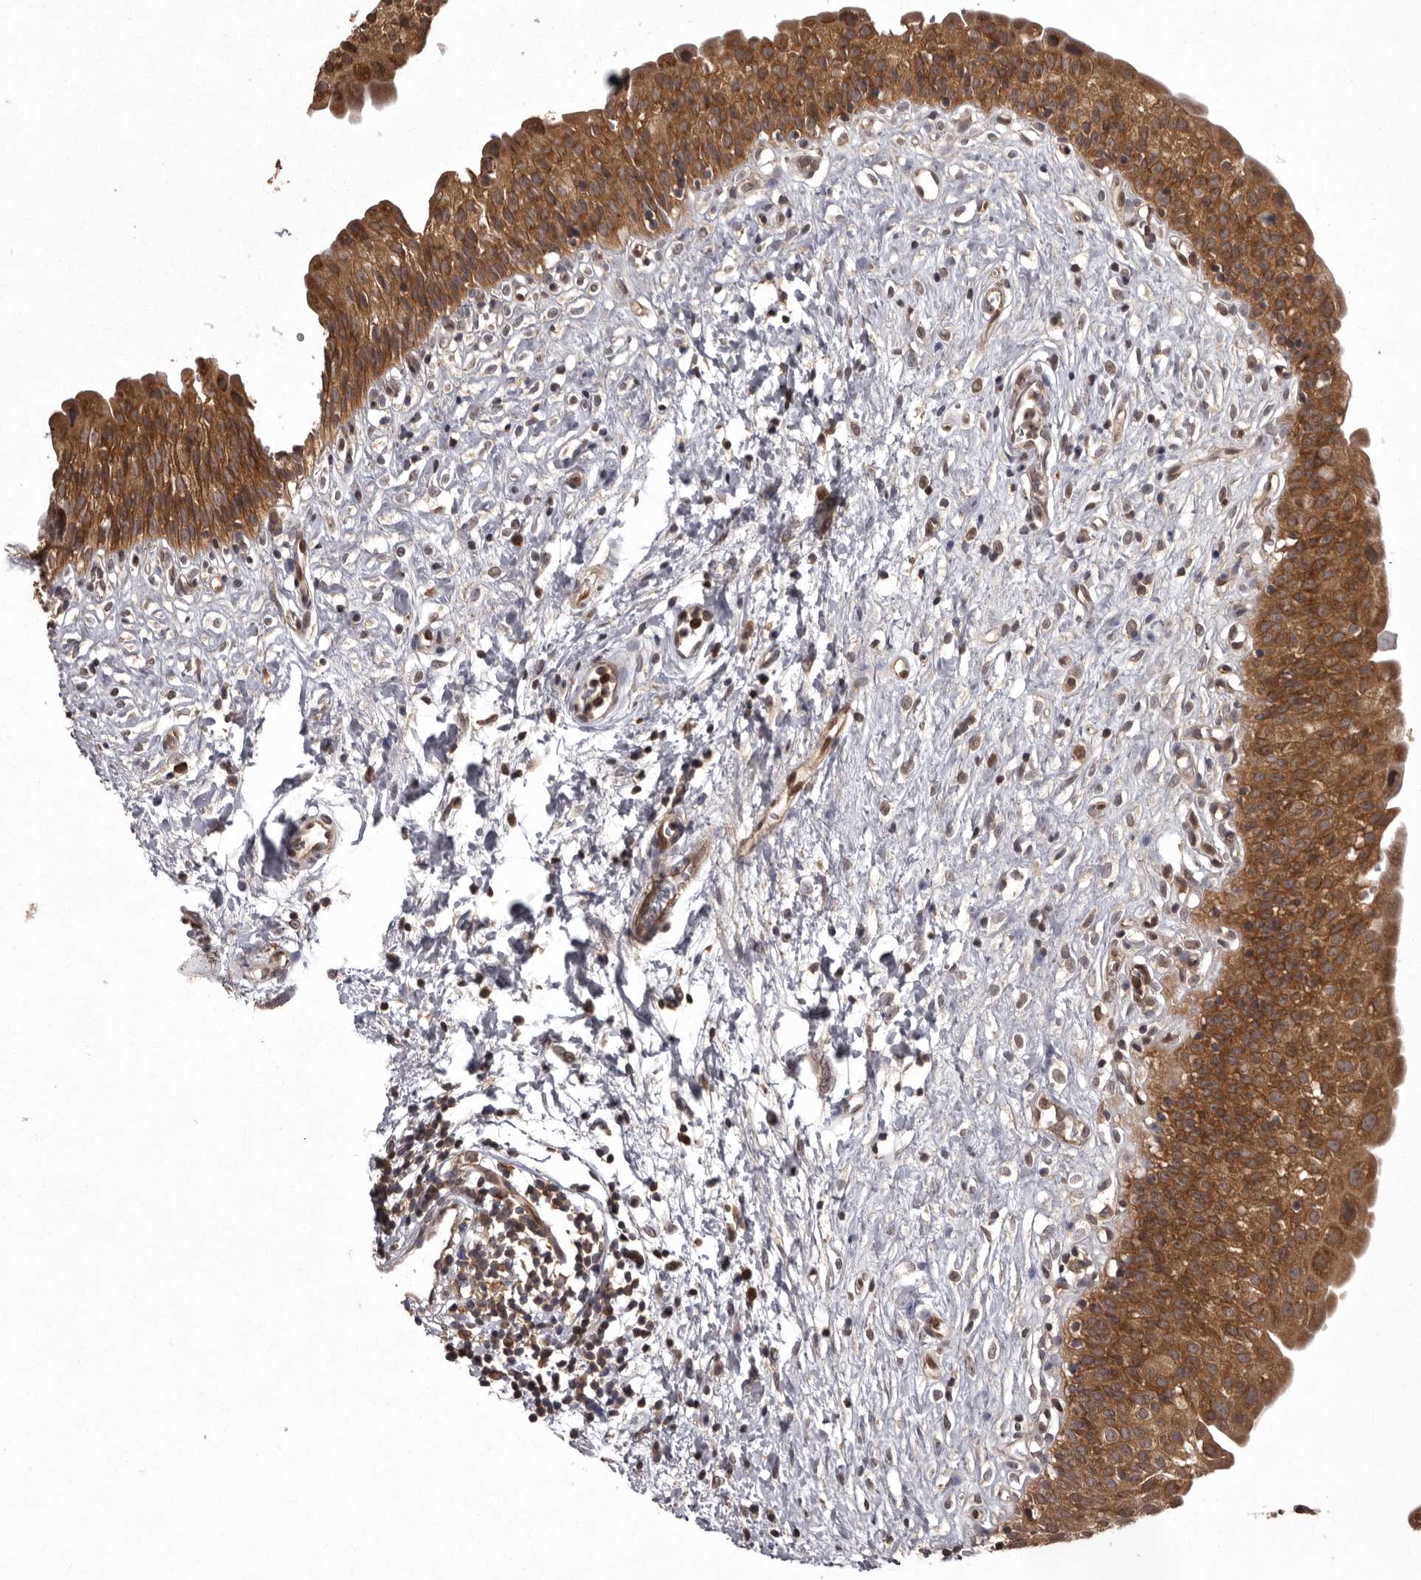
{"staining": {"intensity": "moderate", "quantity": ">75%", "location": "cytoplasmic/membranous"}, "tissue": "urinary bladder", "cell_type": "Urothelial cells", "image_type": "normal", "snomed": [{"axis": "morphology", "description": "Normal tissue, NOS"}, {"axis": "topography", "description": "Urinary bladder"}], "caption": "An image showing moderate cytoplasmic/membranous positivity in approximately >75% of urothelial cells in unremarkable urinary bladder, as visualized by brown immunohistochemical staining.", "gene": "DARS1", "patient": {"sex": "male", "age": 51}}